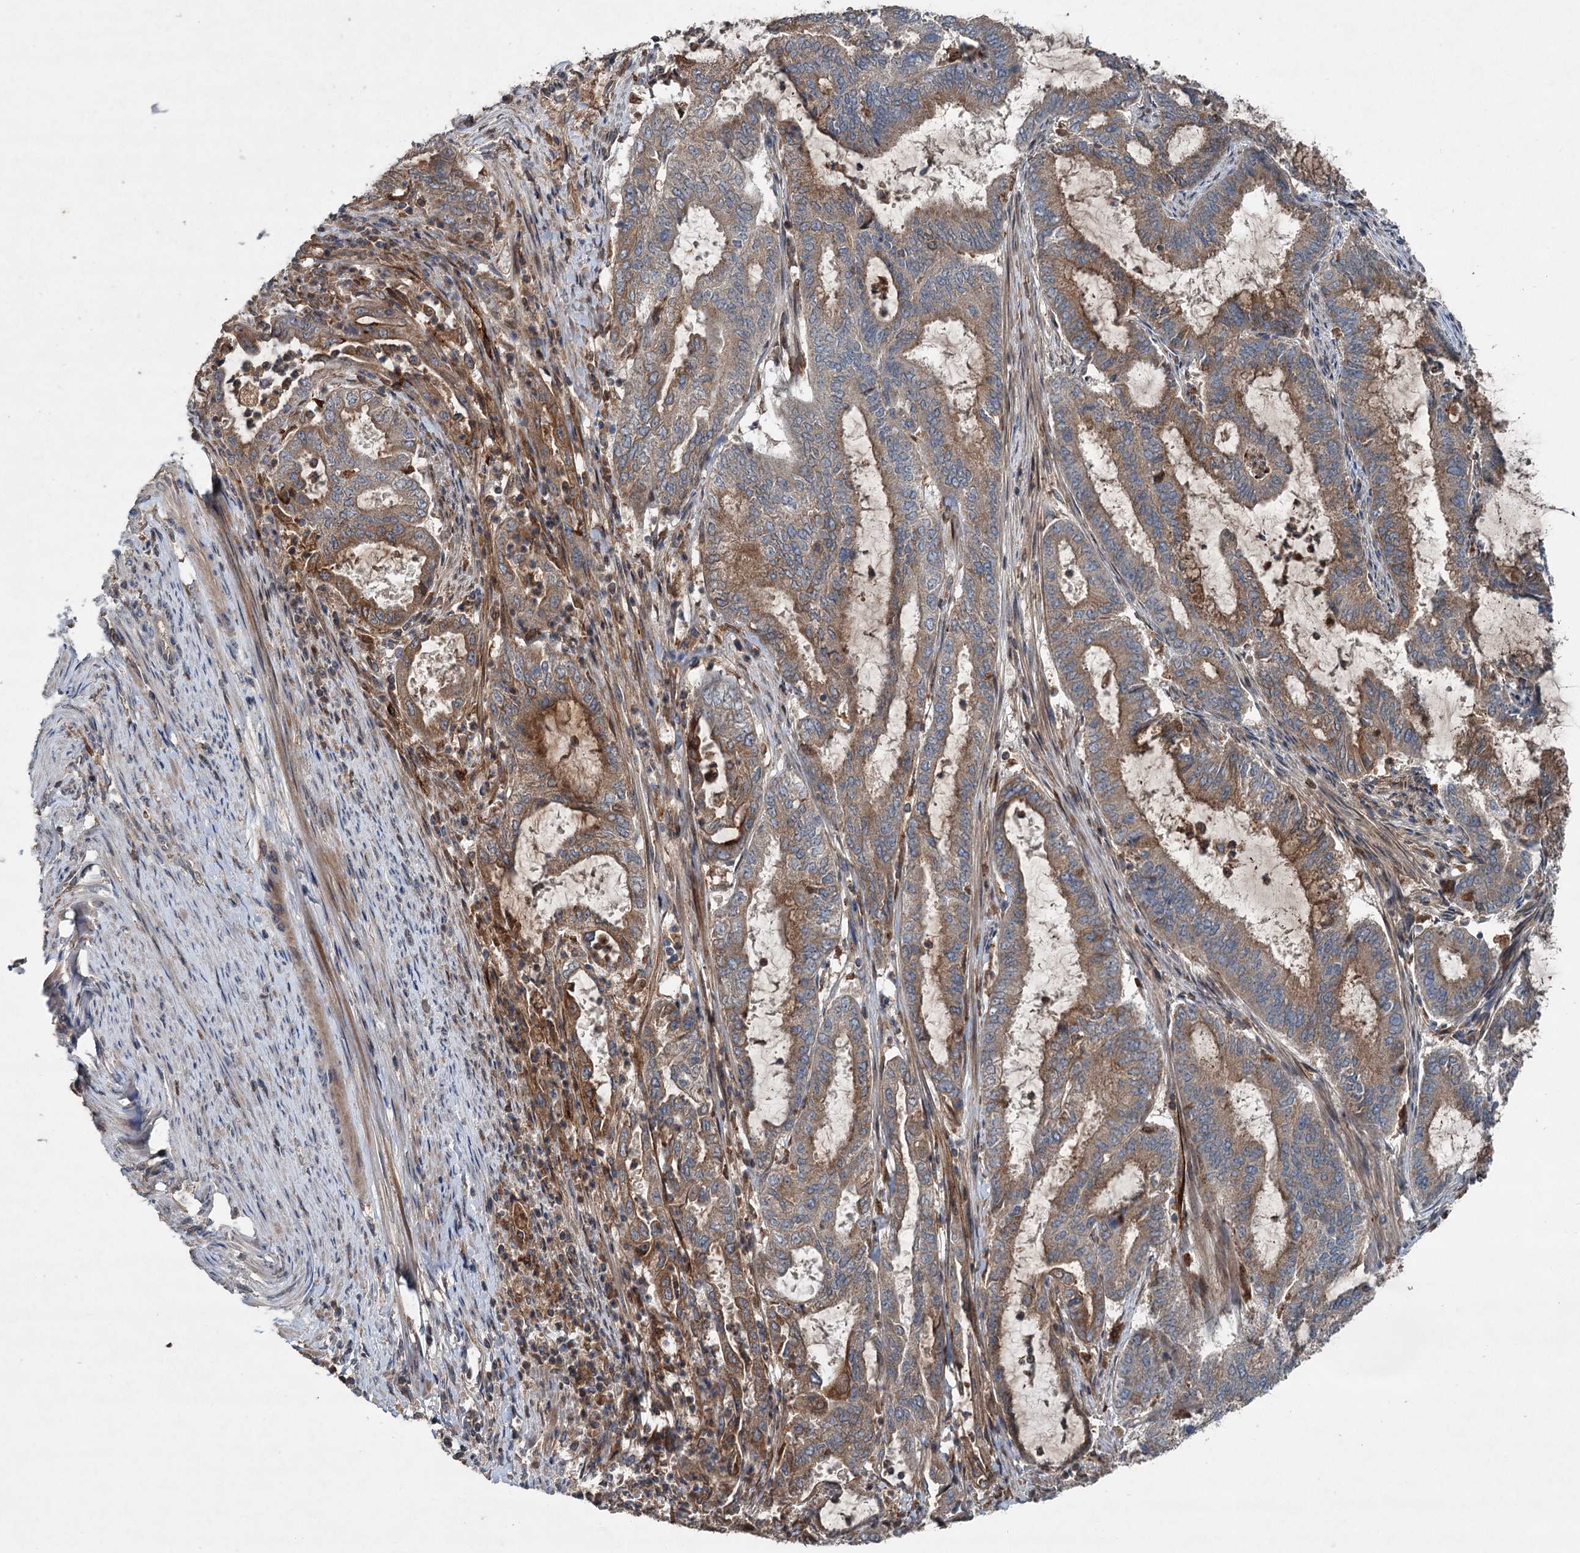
{"staining": {"intensity": "moderate", "quantity": ">75%", "location": "cytoplasmic/membranous"}, "tissue": "endometrial cancer", "cell_type": "Tumor cells", "image_type": "cancer", "snomed": [{"axis": "morphology", "description": "Adenocarcinoma, NOS"}, {"axis": "topography", "description": "Endometrium"}], "caption": "Endometrial cancer stained for a protein reveals moderate cytoplasmic/membranous positivity in tumor cells.", "gene": "TAPBPL", "patient": {"sex": "female", "age": 51}}